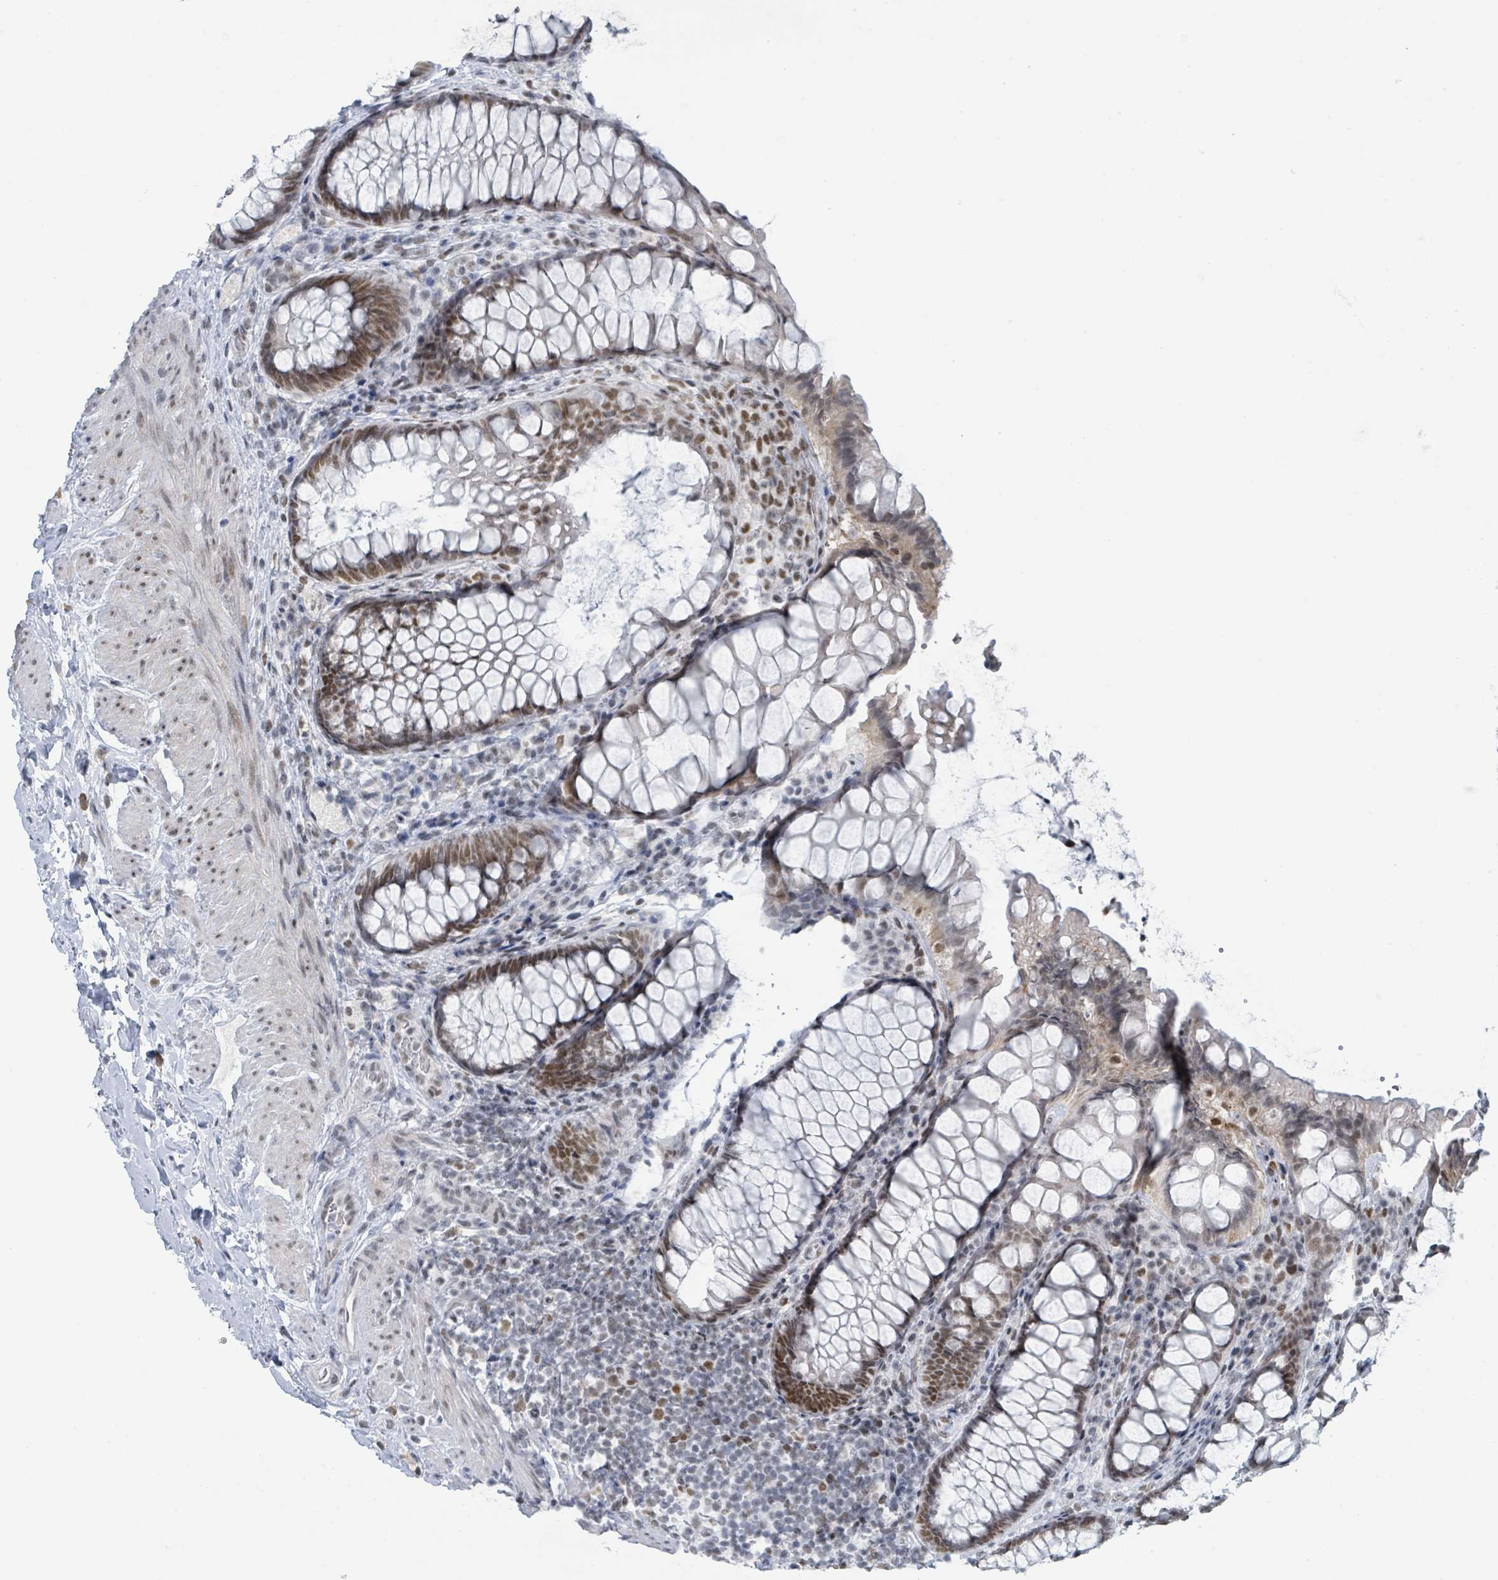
{"staining": {"intensity": "moderate", "quantity": "25%-75%", "location": "nuclear"}, "tissue": "rectum", "cell_type": "Glandular cells", "image_type": "normal", "snomed": [{"axis": "morphology", "description": "Normal tissue, NOS"}, {"axis": "topography", "description": "Rectum"}, {"axis": "topography", "description": "Peripheral nerve tissue"}], "caption": "Glandular cells reveal medium levels of moderate nuclear positivity in about 25%-75% of cells in normal human rectum.", "gene": "EHMT2", "patient": {"sex": "female", "age": 69}}